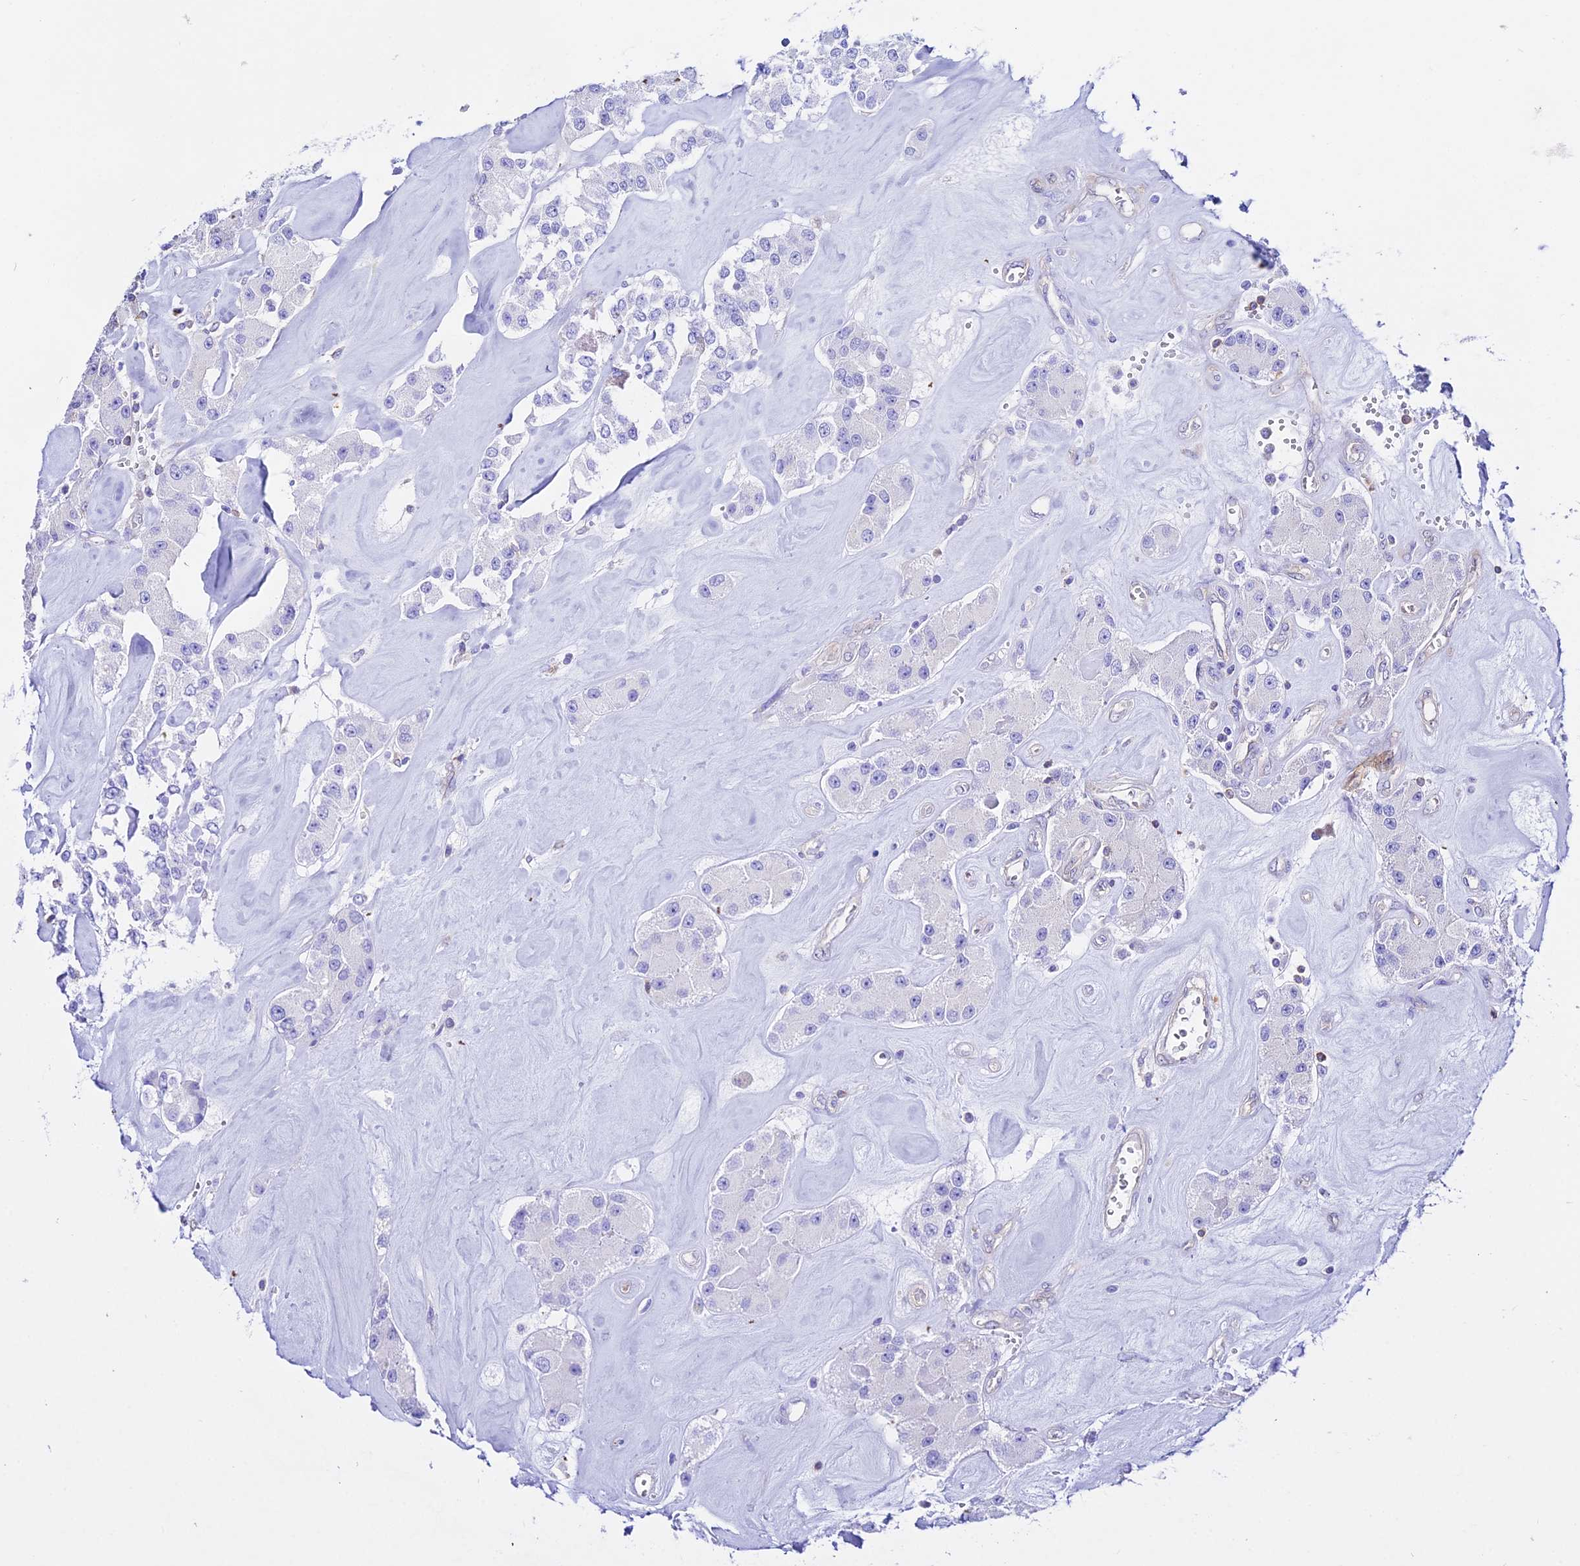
{"staining": {"intensity": "negative", "quantity": "none", "location": "none"}, "tissue": "carcinoid", "cell_type": "Tumor cells", "image_type": "cancer", "snomed": [{"axis": "morphology", "description": "Carcinoid, malignant, NOS"}, {"axis": "topography", "description": "Pancreas"}], "caption": "This image is of carcinoid stained with immunohistochemistry to label a protein in brown with the nuclei are counter-stained blue. There is no expression in tumor cells.", "gene": "S100A16", "patient": {"sex": "male", "age": 41}}